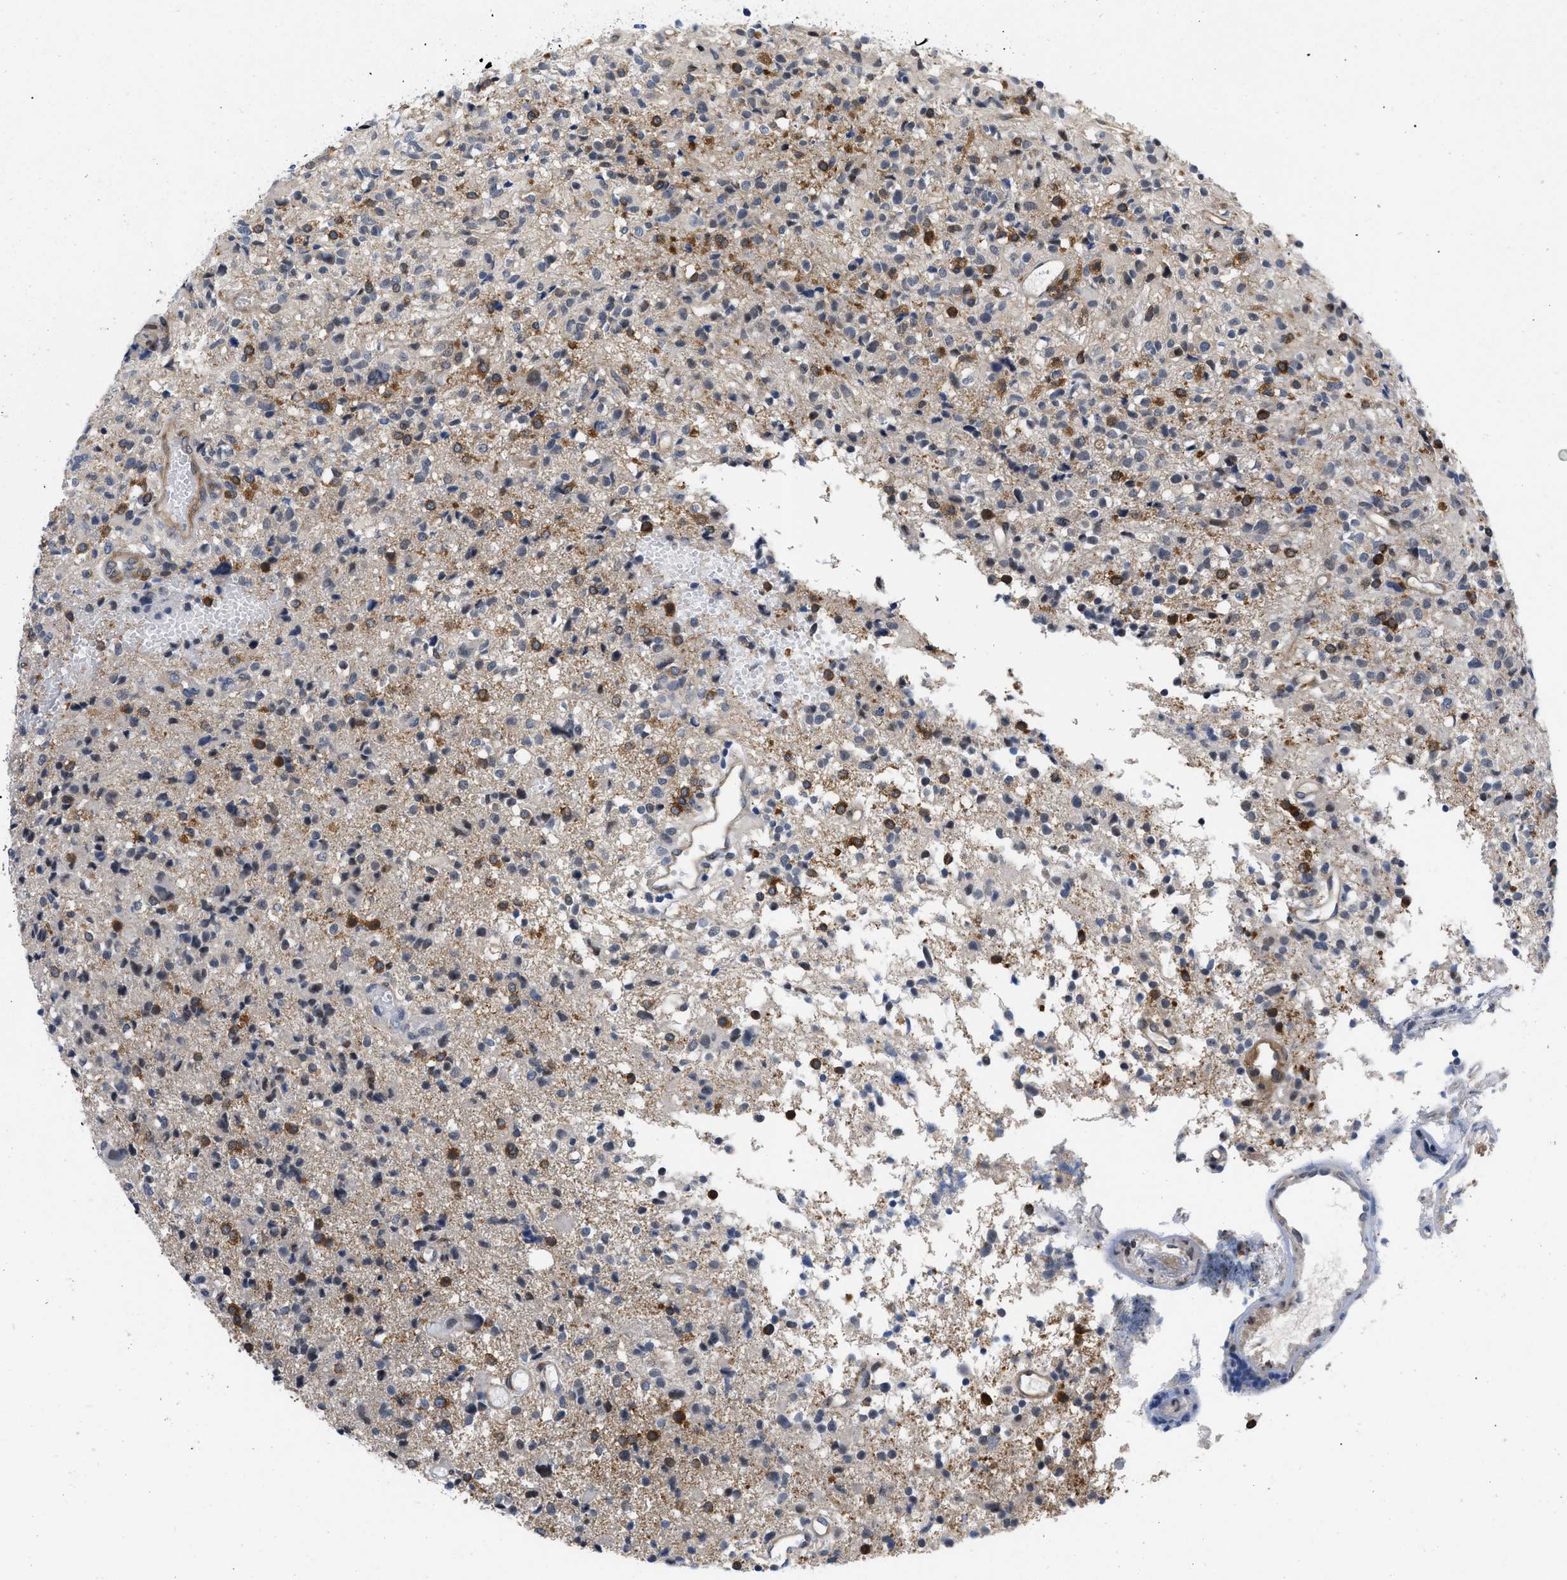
{"staining": {"intensity": "negative", "quantity": "none", "location": "none"}, "tissue": "glioma", "cell_type": "Tumor cells", "image_type": "cancer", "snomed": [{"axis": "morphology", "description": "Glioma, malignant, High grade"}, {"axis": "topography", "description": "Brain"}], "caption": "This is an immunohistochemistry micrograph of human malignant glioma (high-grade). There is no expression in tumor cells.", "gene": "GARRE1", "patient": {"sex": "female", "age": 59}}